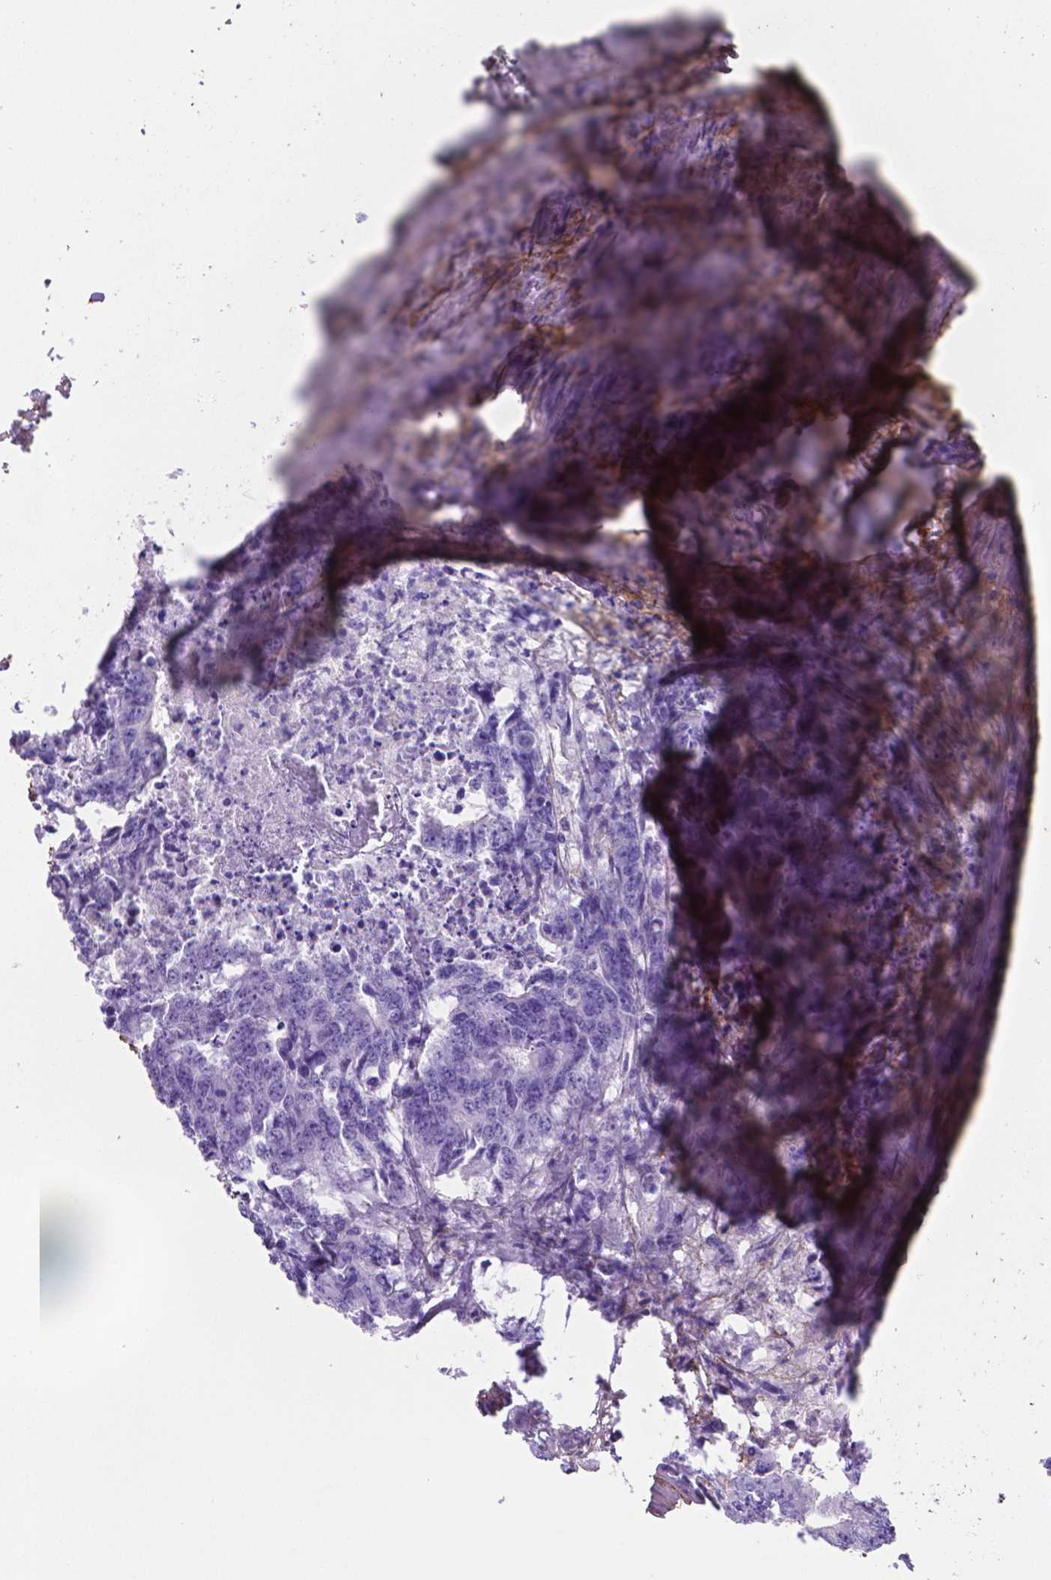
{"staining": {"intensity": "negative", "quantity": "none", "location": "none"}, "tissue": "colorectal cancer", "cell_type": "Tumor cells", "image_type": "cancer", "snomed": [{"axis": "morphology", "description": "Adenocarcinoma, NOS"}, {"axis": "topography", "description": "Rectum"}], "caption": "Colorectal adenocarcinoma stained for a protein using immunohistochemistry displays no staining tumor cells.", "gene": "MFAP2", "patient": {"sex": "male", "age": 54}}